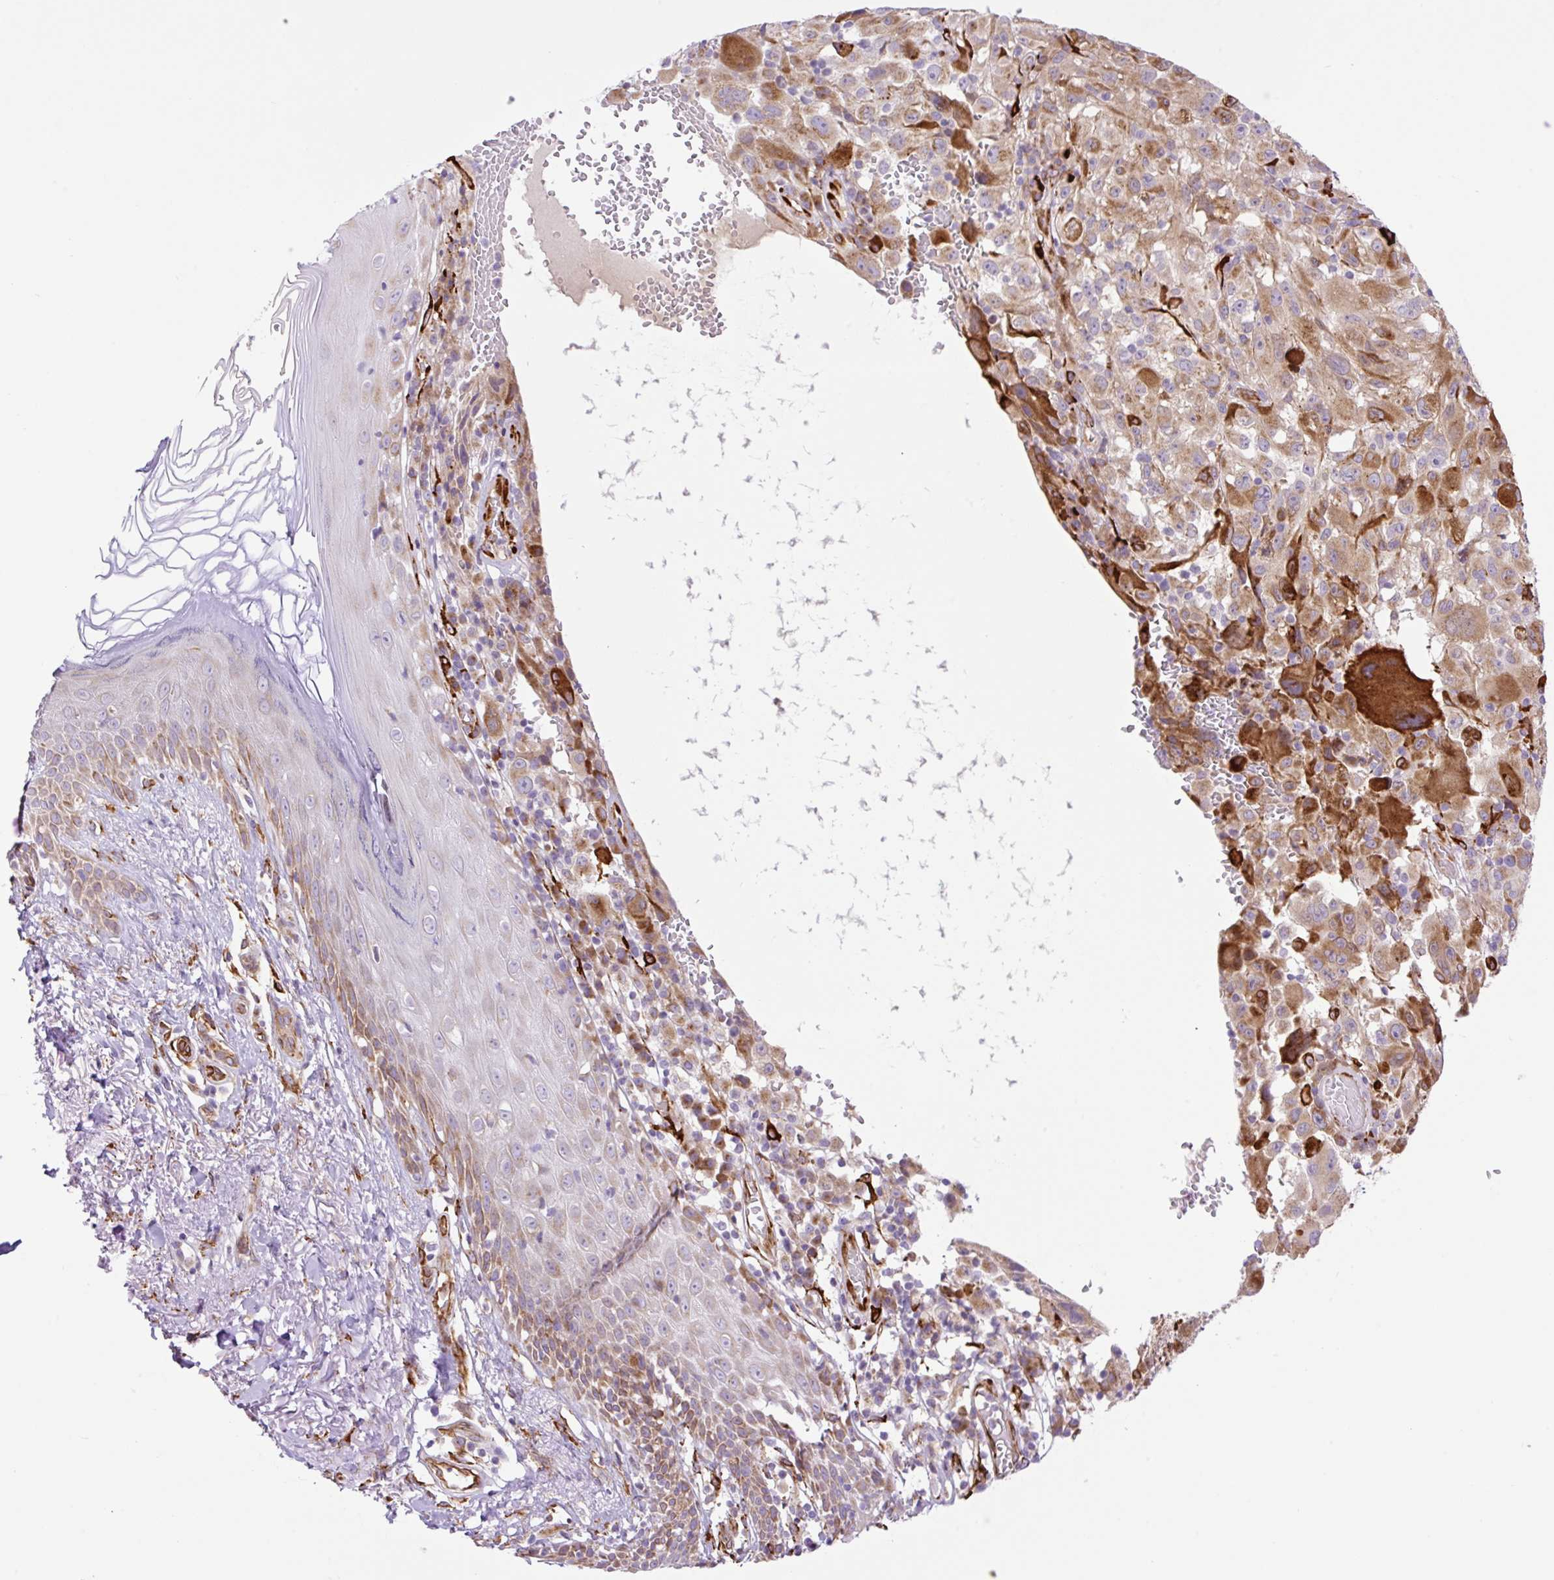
{"staining": {"intensity": "strong", "quantity": "<25%", "location": "cytoplasmic/membranous"}, "tissue": "melanoma", "cell_type": "Tumor cells", "image_type": "cancer", "snomed": [{"axis": "morphology", "description": "Malignant melanoma, NOS"}, {"axis": "topography", "description": "Skin"}], "caption": "An immunohistochemistry (IHC) histopathology image of neoplastic tissue is shown. Protein staining in brown shows strong cytoplasmic/membranous positivity in malignant melanoma within tumor cells.", "gene": "RAB30", "patient": {"sex": "female", "age": 71}}